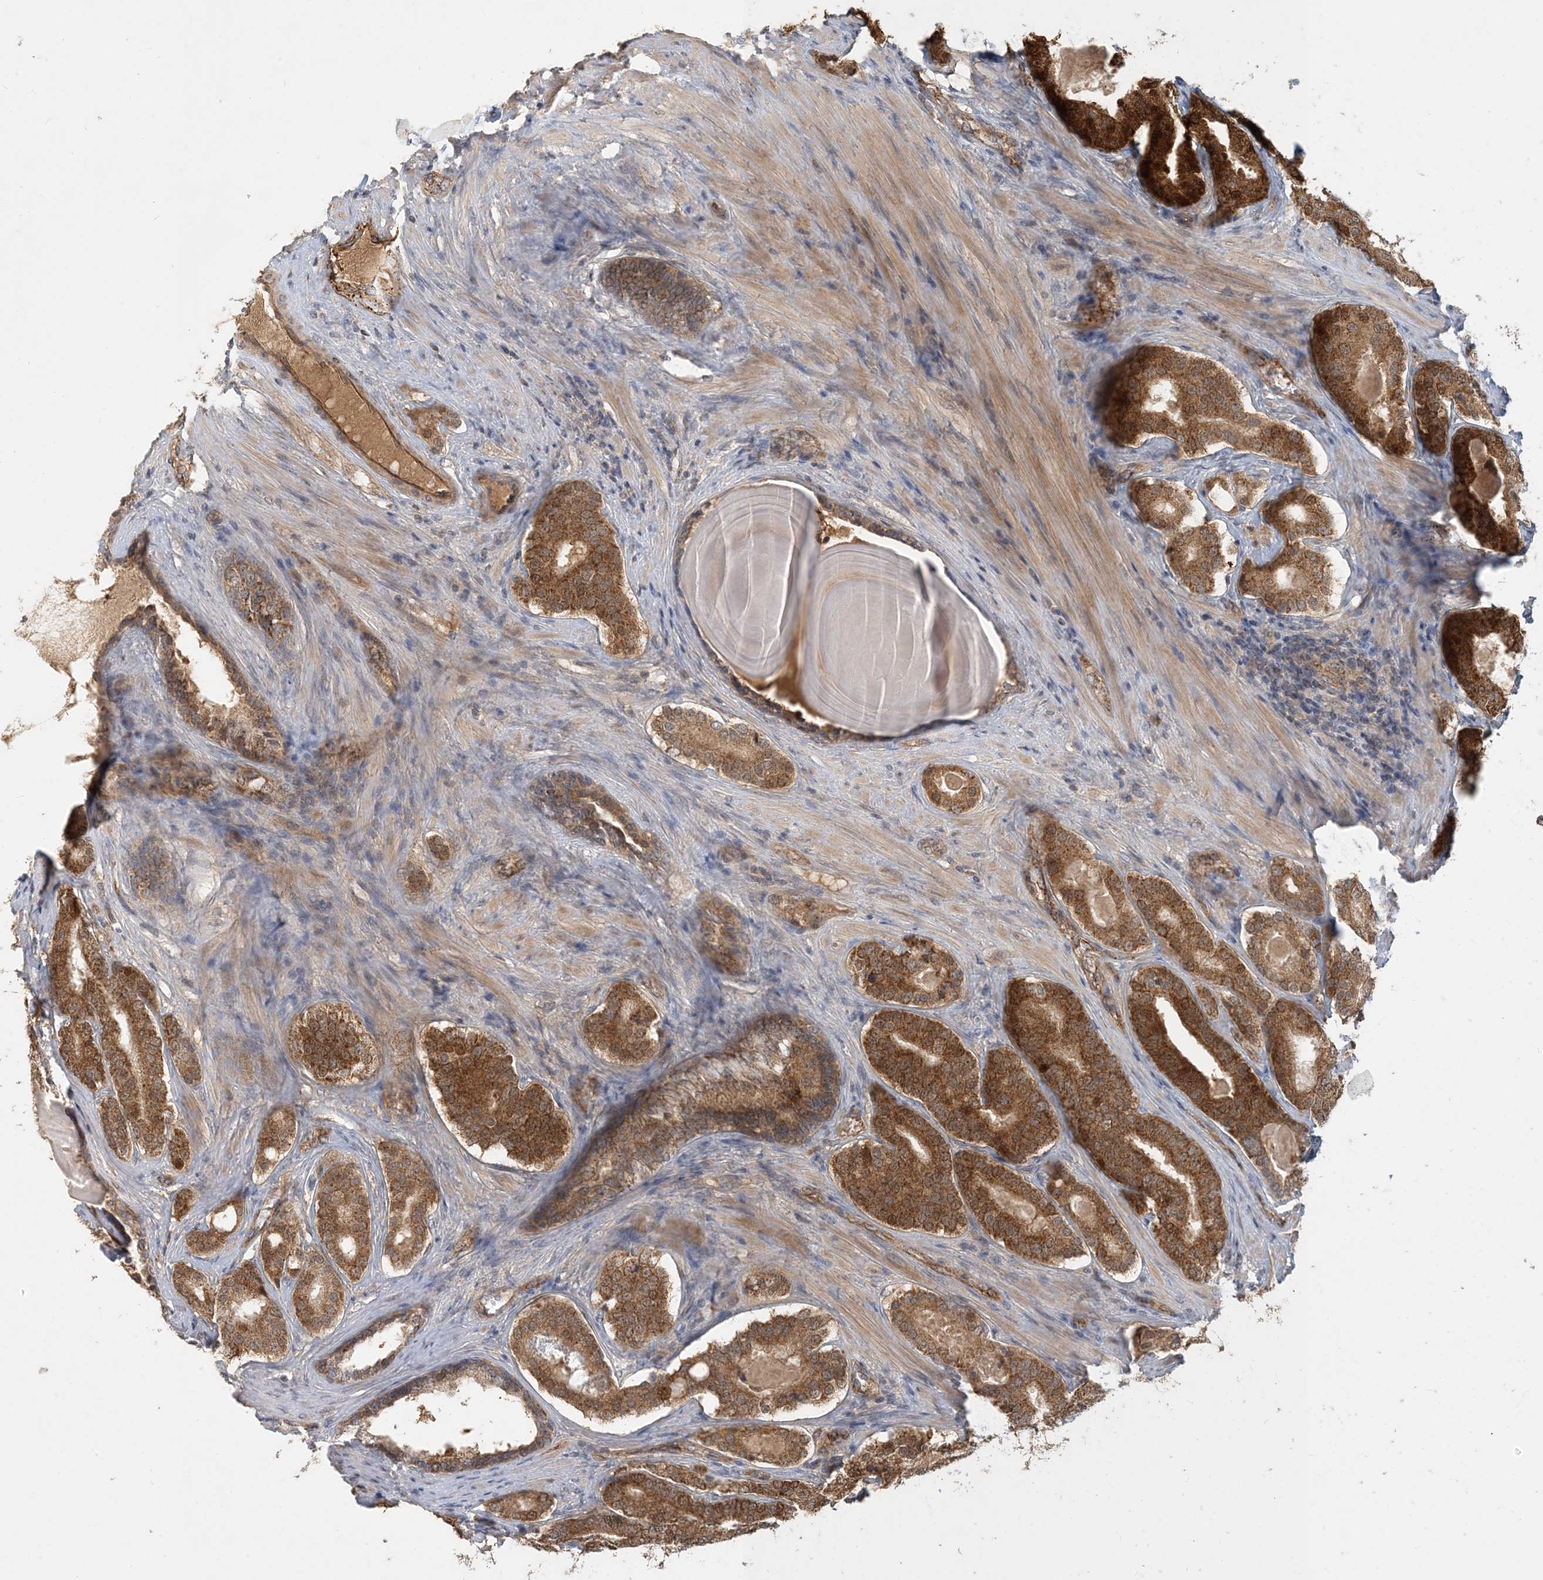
{"staining": {"intensity": "strong", "quantity": ">75%", "location": "cytoplasmic/membranous,nuclear"}, "tissue": "prostate cancer", "cell_type": "Tumor cells", "image_type": "cancer", "snomed": [{"axis": "morphology", "description": "Adenocarcinoma, High grade"}, {"axis": "topography", "description": "Prostate"}], "caption": "Strong cytoplasmic/membranous and nuclear staining for a protein is appreciated in about >75% of tumor cells of prostate adenocarcinoma (high-grade) using immunohistochemistry (IHC).", "gene": "ZBTB3", "patient": {"sex": "male", "age": 60}}